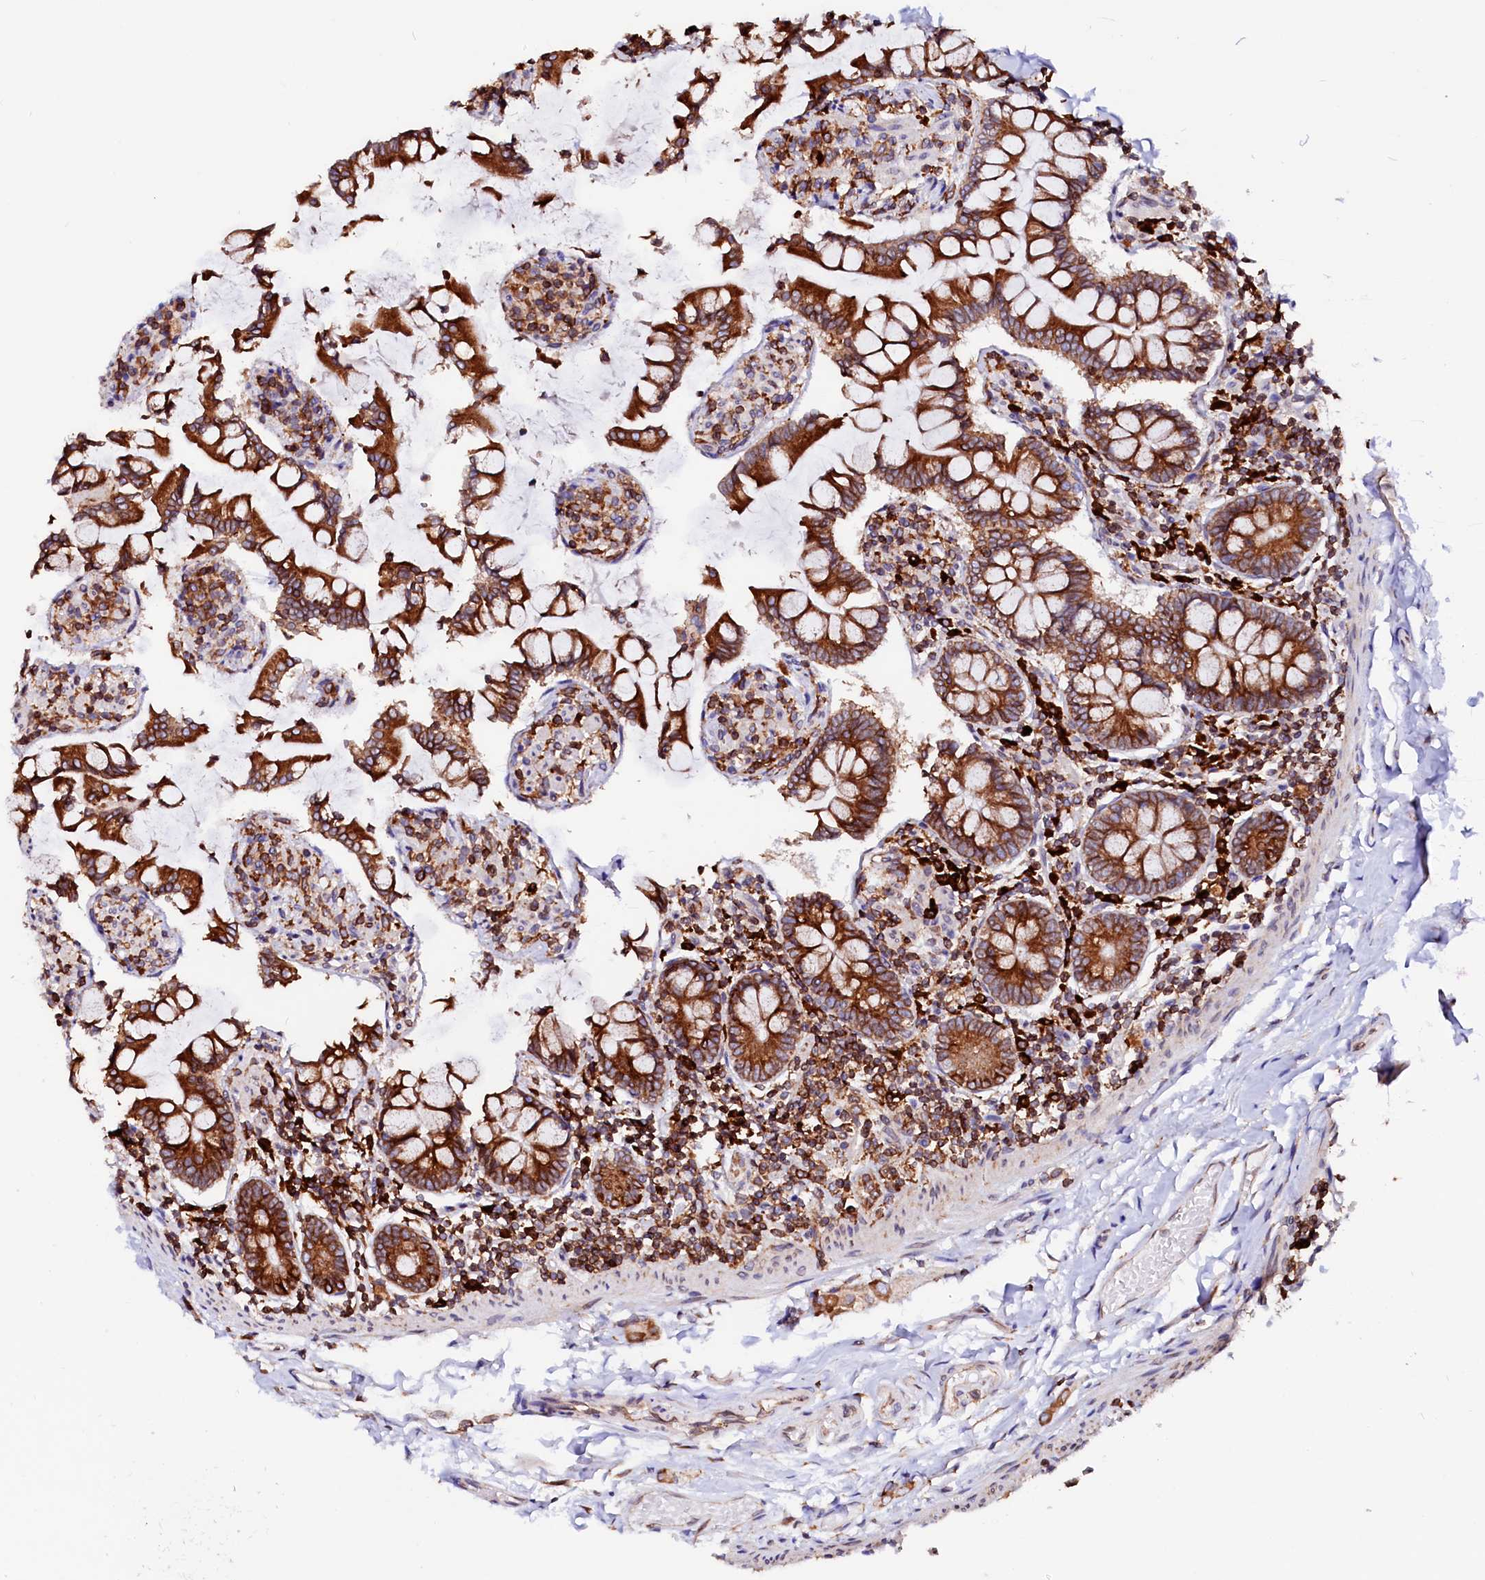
{"staining": {"intensity": "strong", "quantity": ">75%", "location": "cytoplasmic/membranous"}, "tissue": "small intestine", "cell_type": "Glandular cells", "image_type": "normal", "snomed": [{"axis": "morphology", "description": "Normal tissue, NOS"}, {"axis": "topography", "description": "Small intestine"}], "caption": "A brown stain highlights strong cytoplasmic/membranous staining of a protein in glandular cells of unremarkable human small intestine.", "gene": "DERL1", "patient": {"sex": "male", "age": 41}}